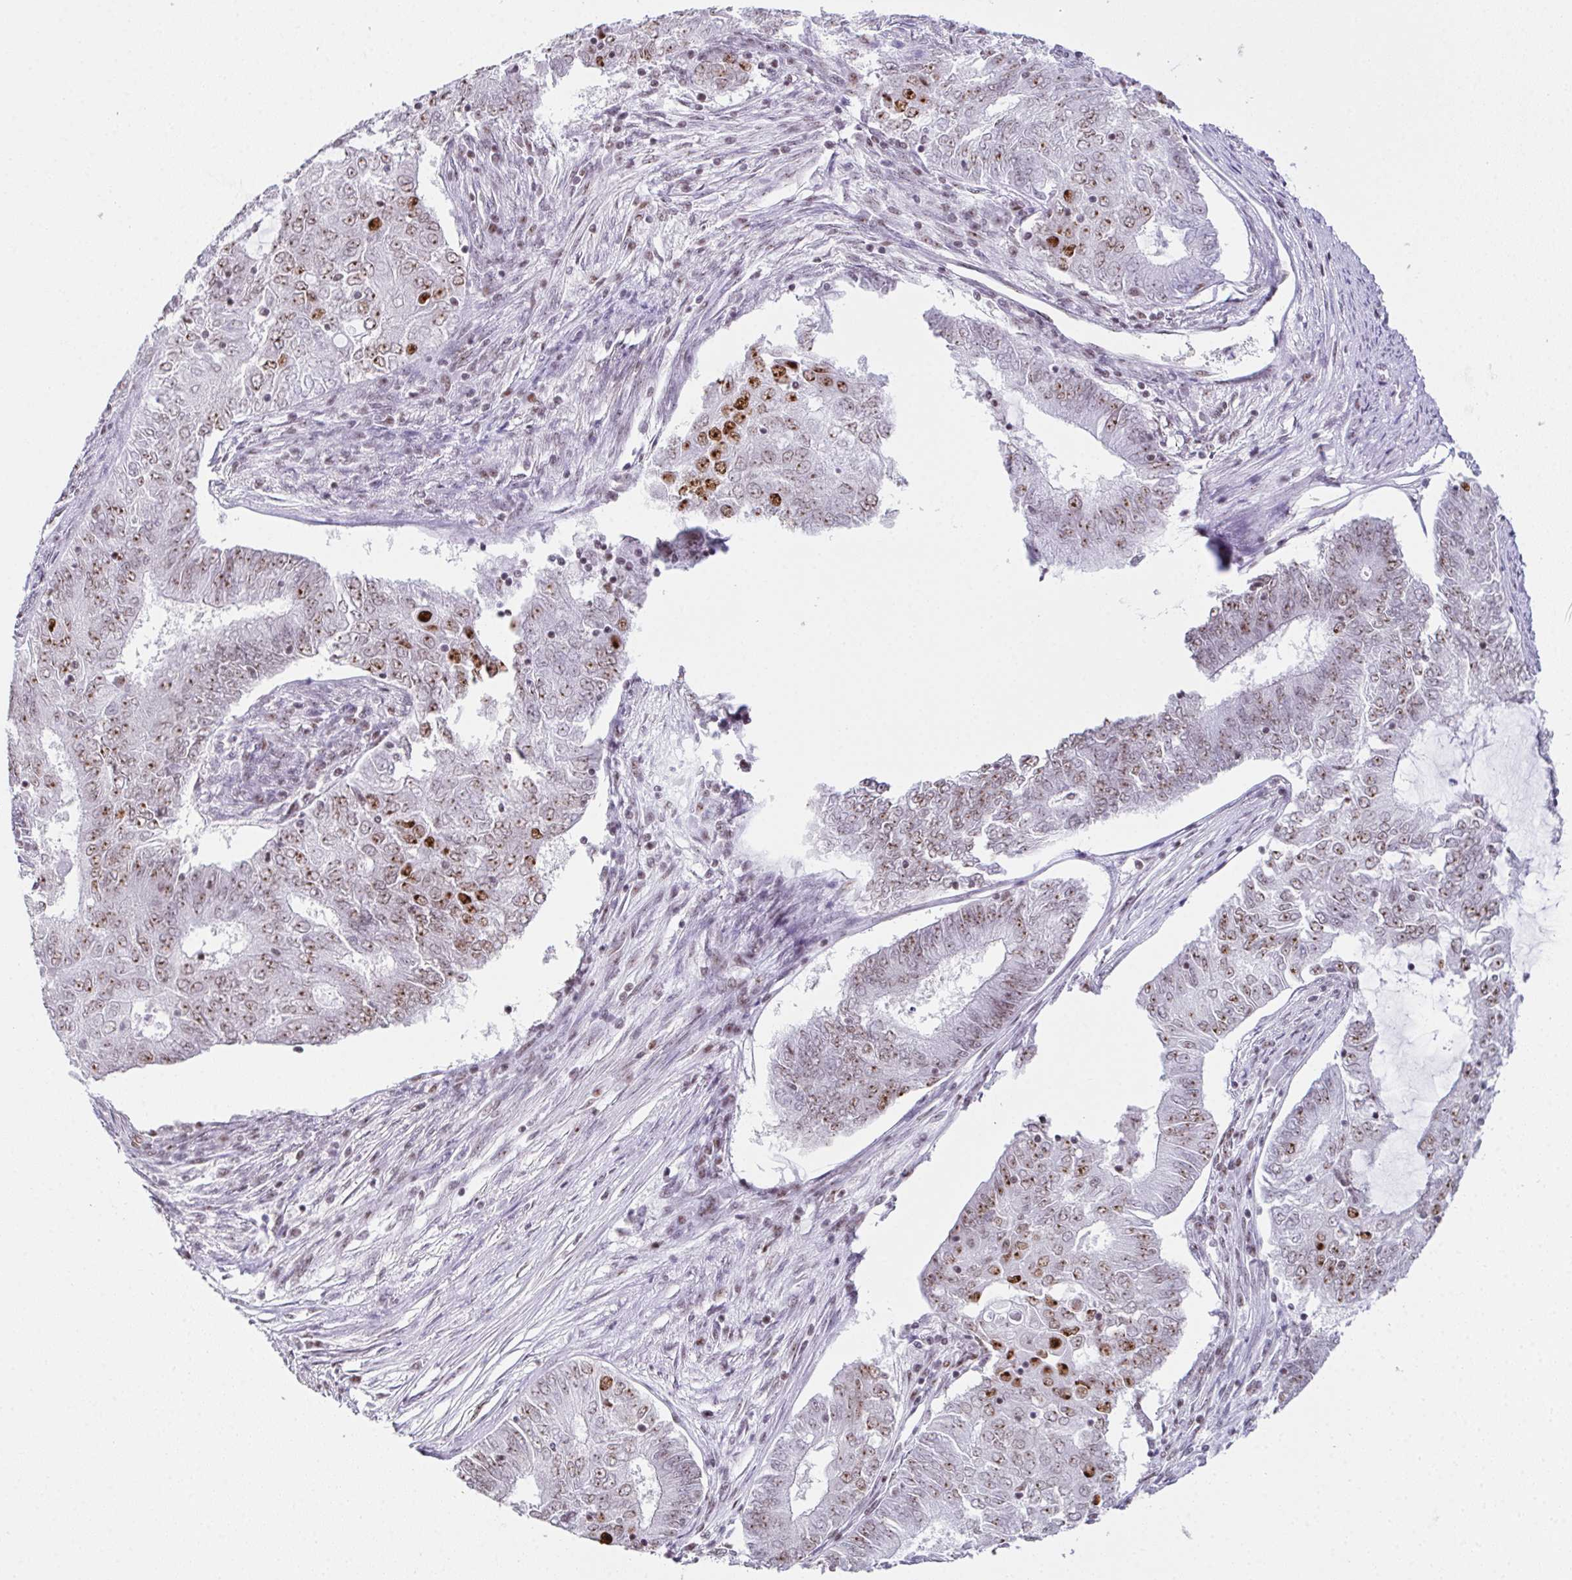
{"staining": {"intensity": "weak", "quantity": ">75%", "location": "nuclear"}, "tissue": "endometrial cancer", "cell_type": "Tumor cells", "image_type": "cancer", "snomed": [{"axis": "morphology", "description": "Adenocarcinoma, NOS"}, {"axis": "topography", "description": "Endometrium"}], "caption": "This micrograph reveals immunohistochemistry (IHC) staining of endometrial adenocarcinoma, with low weak nuclear staining in about >75% of tumor cells.", "gene": "ZNF800", "patient": {"sex": "female", "age": 62}}